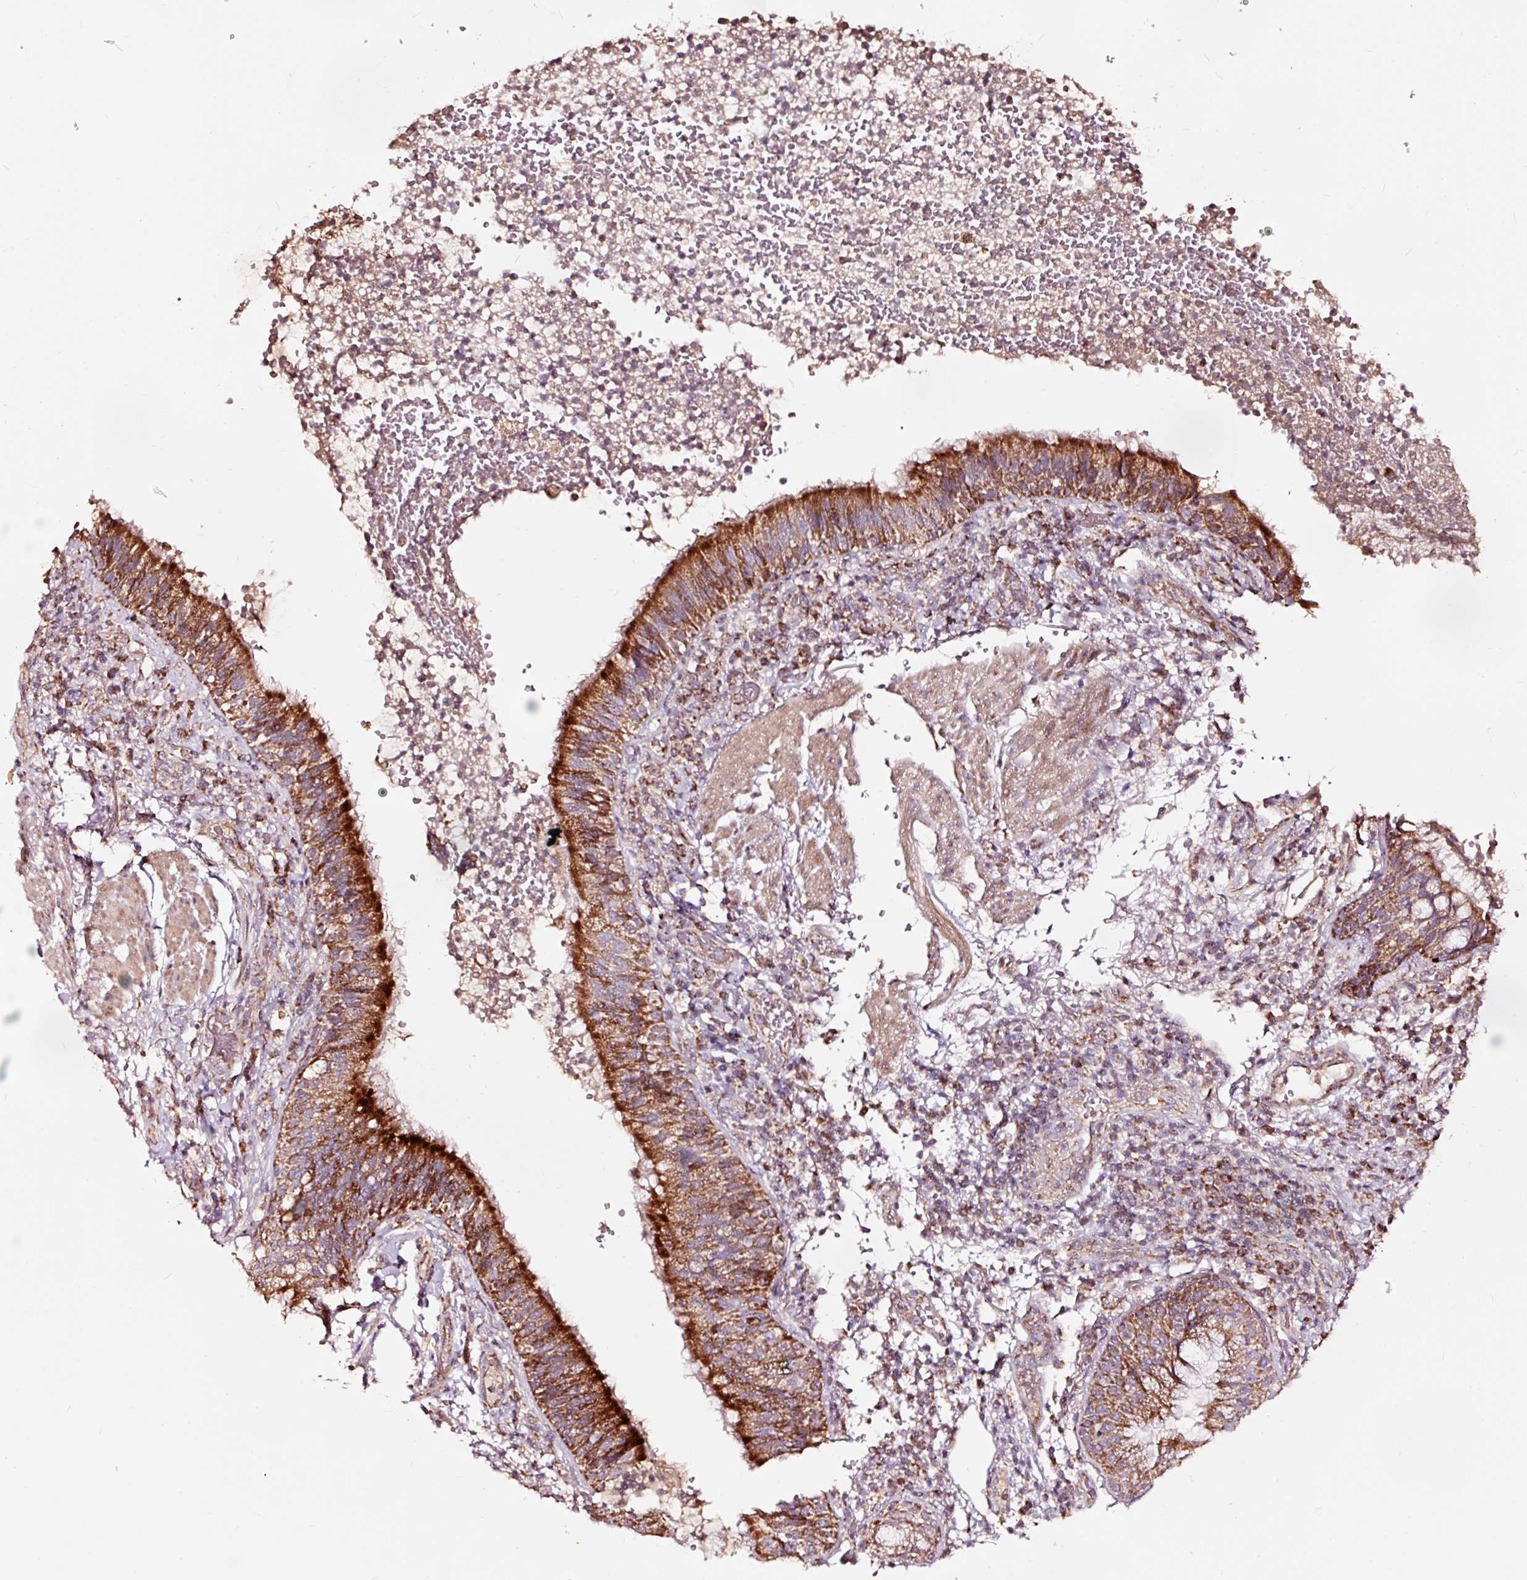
{"staining": {"intensity": "strong", "quantity": ">75%", "location": "cytoplasmic/membranous"}, "tissue": "bronchus", "cell_type": "Respiratory epithelial cells", "image_type": "normal", "snomed": [{"axis": "morphology", "description": "Normal tissue, NOS"}, {"axis": "topography", "description": "Cartilage tissue"}, {"axis": "topography", "description": "Bronchus"}], "caption": "This image displays normal bronchus stained with immunohistochemistry to label a protein in brown. The cytoplasmic/membranous of respiratory epithelial cells show strong positivity for the protein. Nuclei are counter-stained blue.", "gene": "TPM1", "patient": {"sex": "male", "age": 56}}